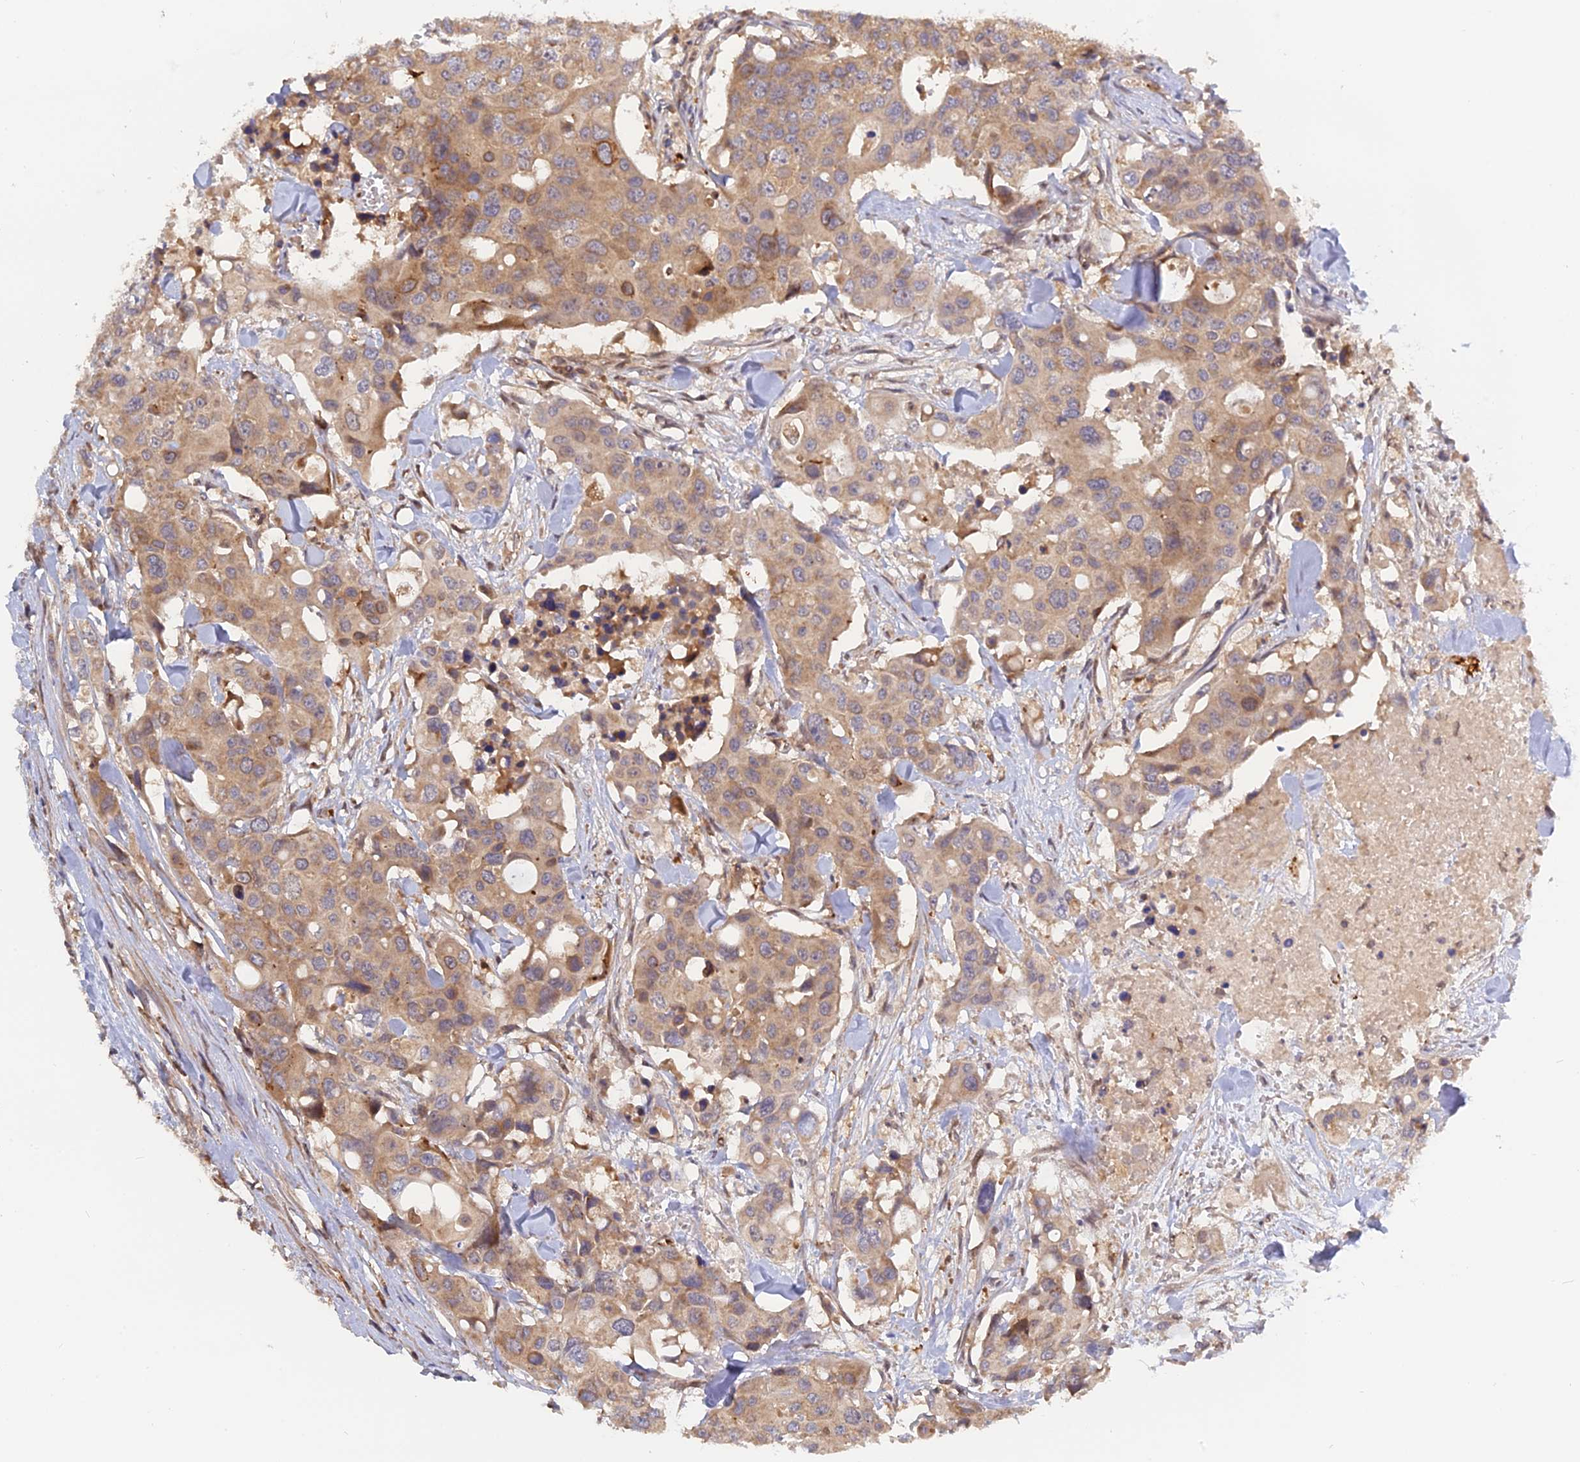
{"staining": {"intensity": "moderate", "quantity": ">75%", "location": "cytoplasmic/membranous"}, "tissue": "colorectal cancer", "cell_type": "Tumor cells", "image_type": "cancer", "snomed": [{"axis": "morphology", "description": "Adenocarcinoma, NOS"}, {"axis": "topography", "description": "Colon"}], "caption": "Immunohistochemistry (IHC) micrograph of neoplastic tissue: human colorectal adenocarcinoma stained using immunohistochemistry (IHC) demonstrates medium levels of moderate protein expression localized specifically in the cytoplasmic/membranous of tumor cells, appearing as a cytoplasmic/membranous brown color.", "gene": "IL21R", "patient": {"sex": "male", "age": 77}}